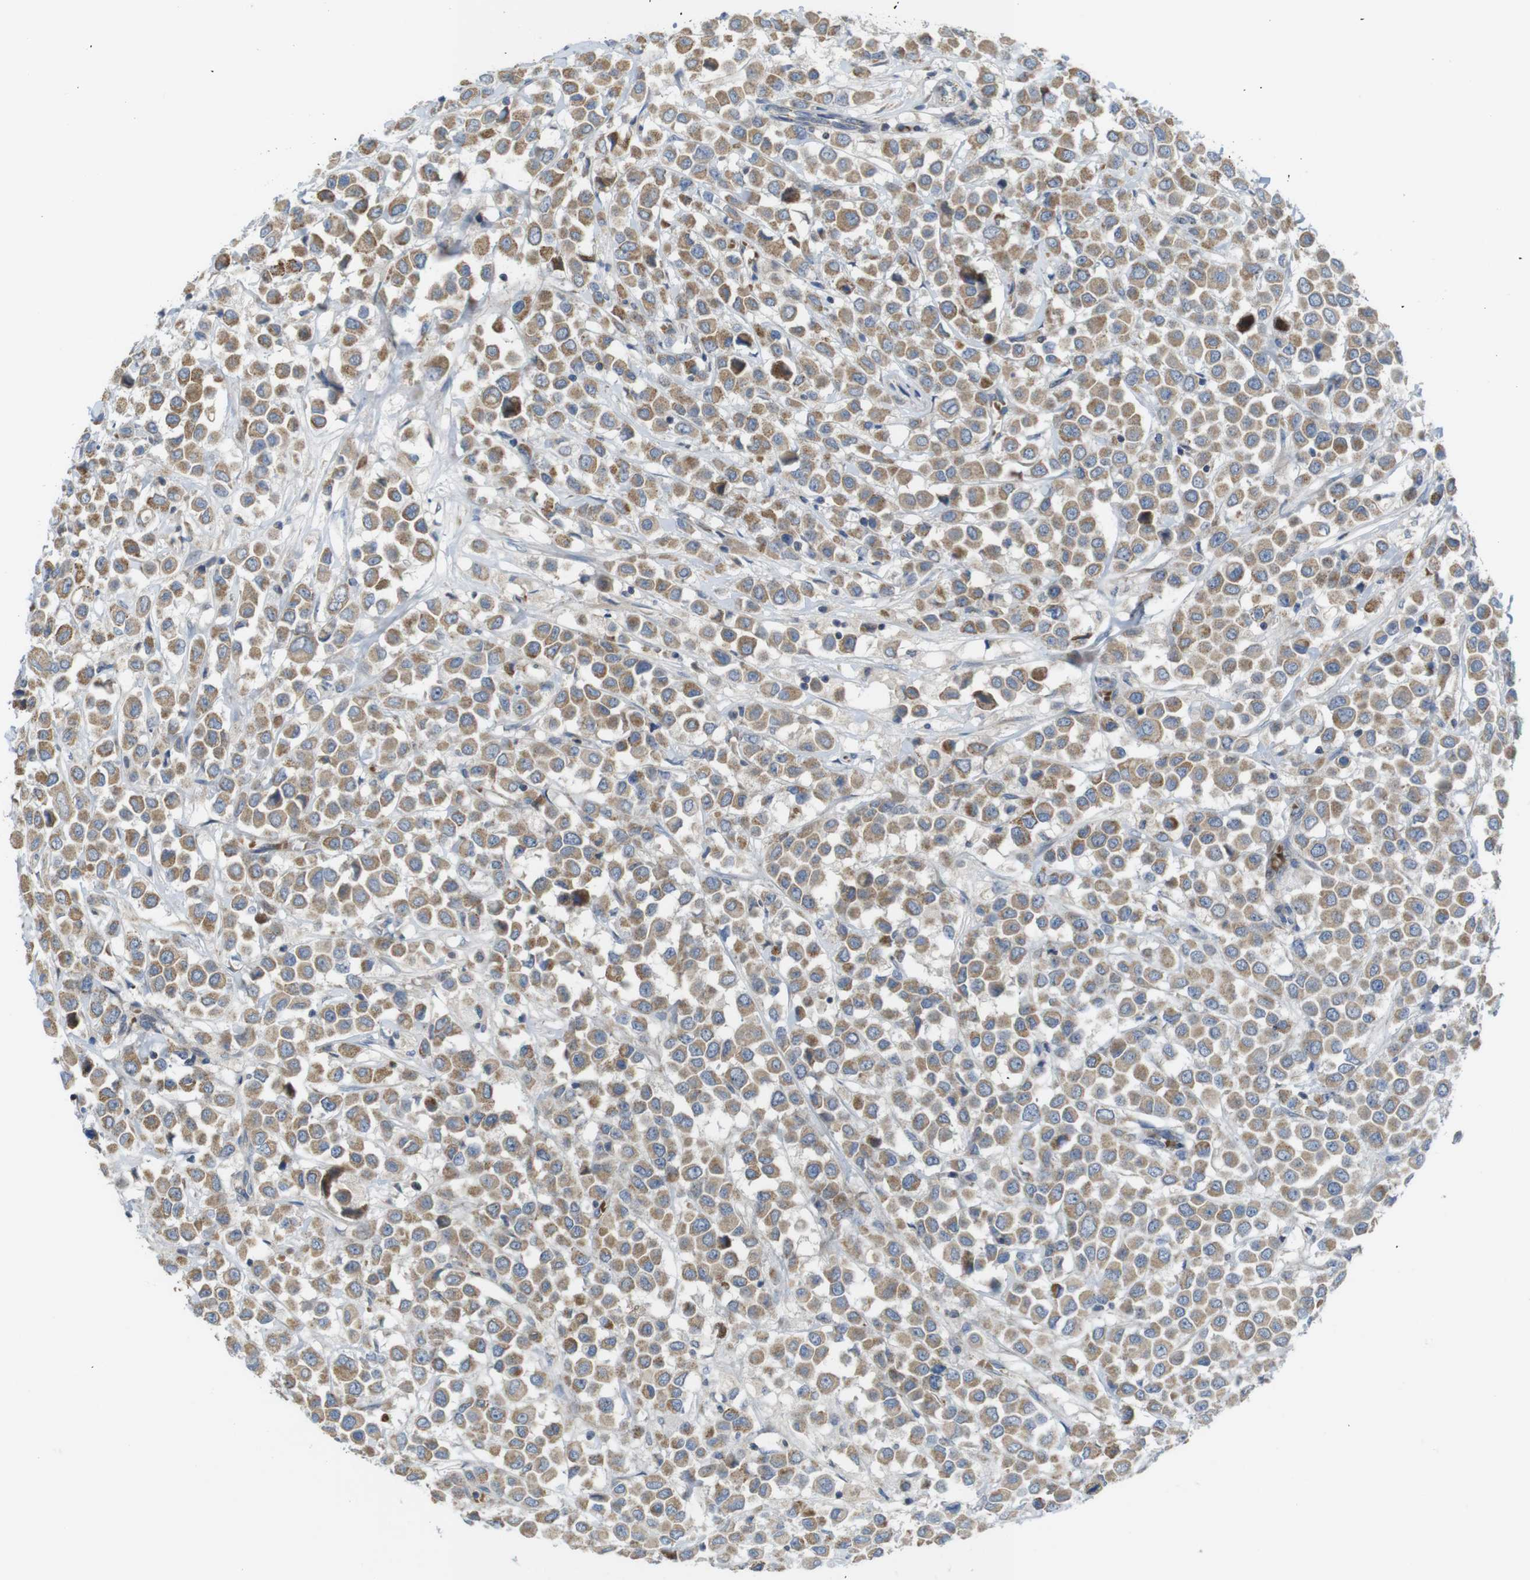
{"staining": {"intensity": "moderate", "quantity": ">75%", "location": "cytoplasmic/membranous"}, "tissue": "breast cancer", "cell_type": "Tumor cells", "image_type": "cancer", "snomed": [{"axis": "morphology", "description": "Duct carcinoma"}, {"axis": "topography", "description": "Breast"}], "caption": "Human breast cancer stained with a protein marker reveals moderate staining in tumor cells.", "gene": "MARCHF1", "patient": {"sex": "female", "age": 61}}